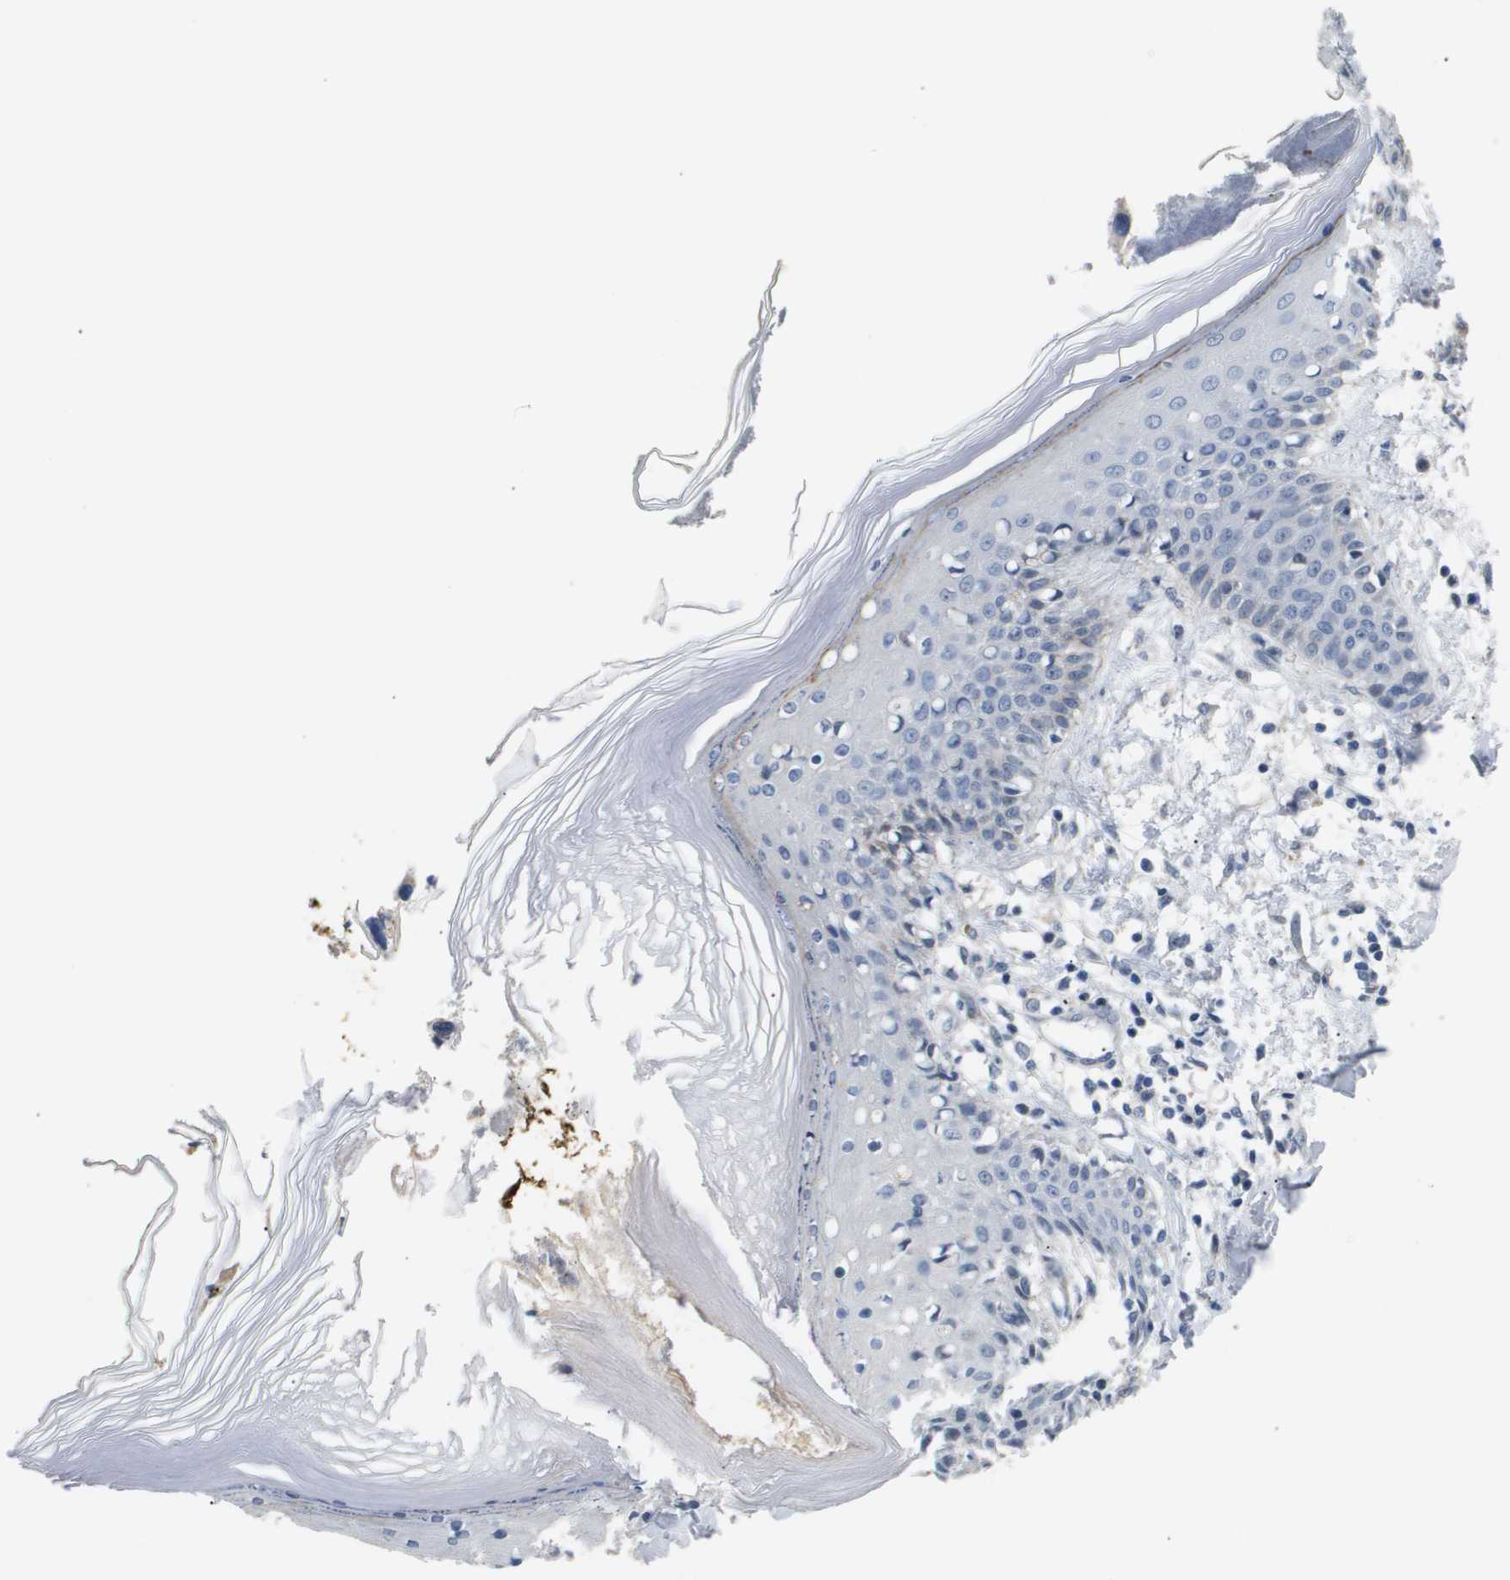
{"staining": {"intensity": "negative", "quantity": "none", "location": "none"}, "tissue": "skin", "cell_type": "Fibroblasts", "image_type": "normal", "snomed": [{"axis": "morphology", "description": "Normal tissue, NOS"}, {"axis": "topography", "description": "Skin"}], "caption": "Fibroblasts show no significant staining in normal skin.", "gene": "AKR1A1", "patient": {"sex": "male", "age": 53}}